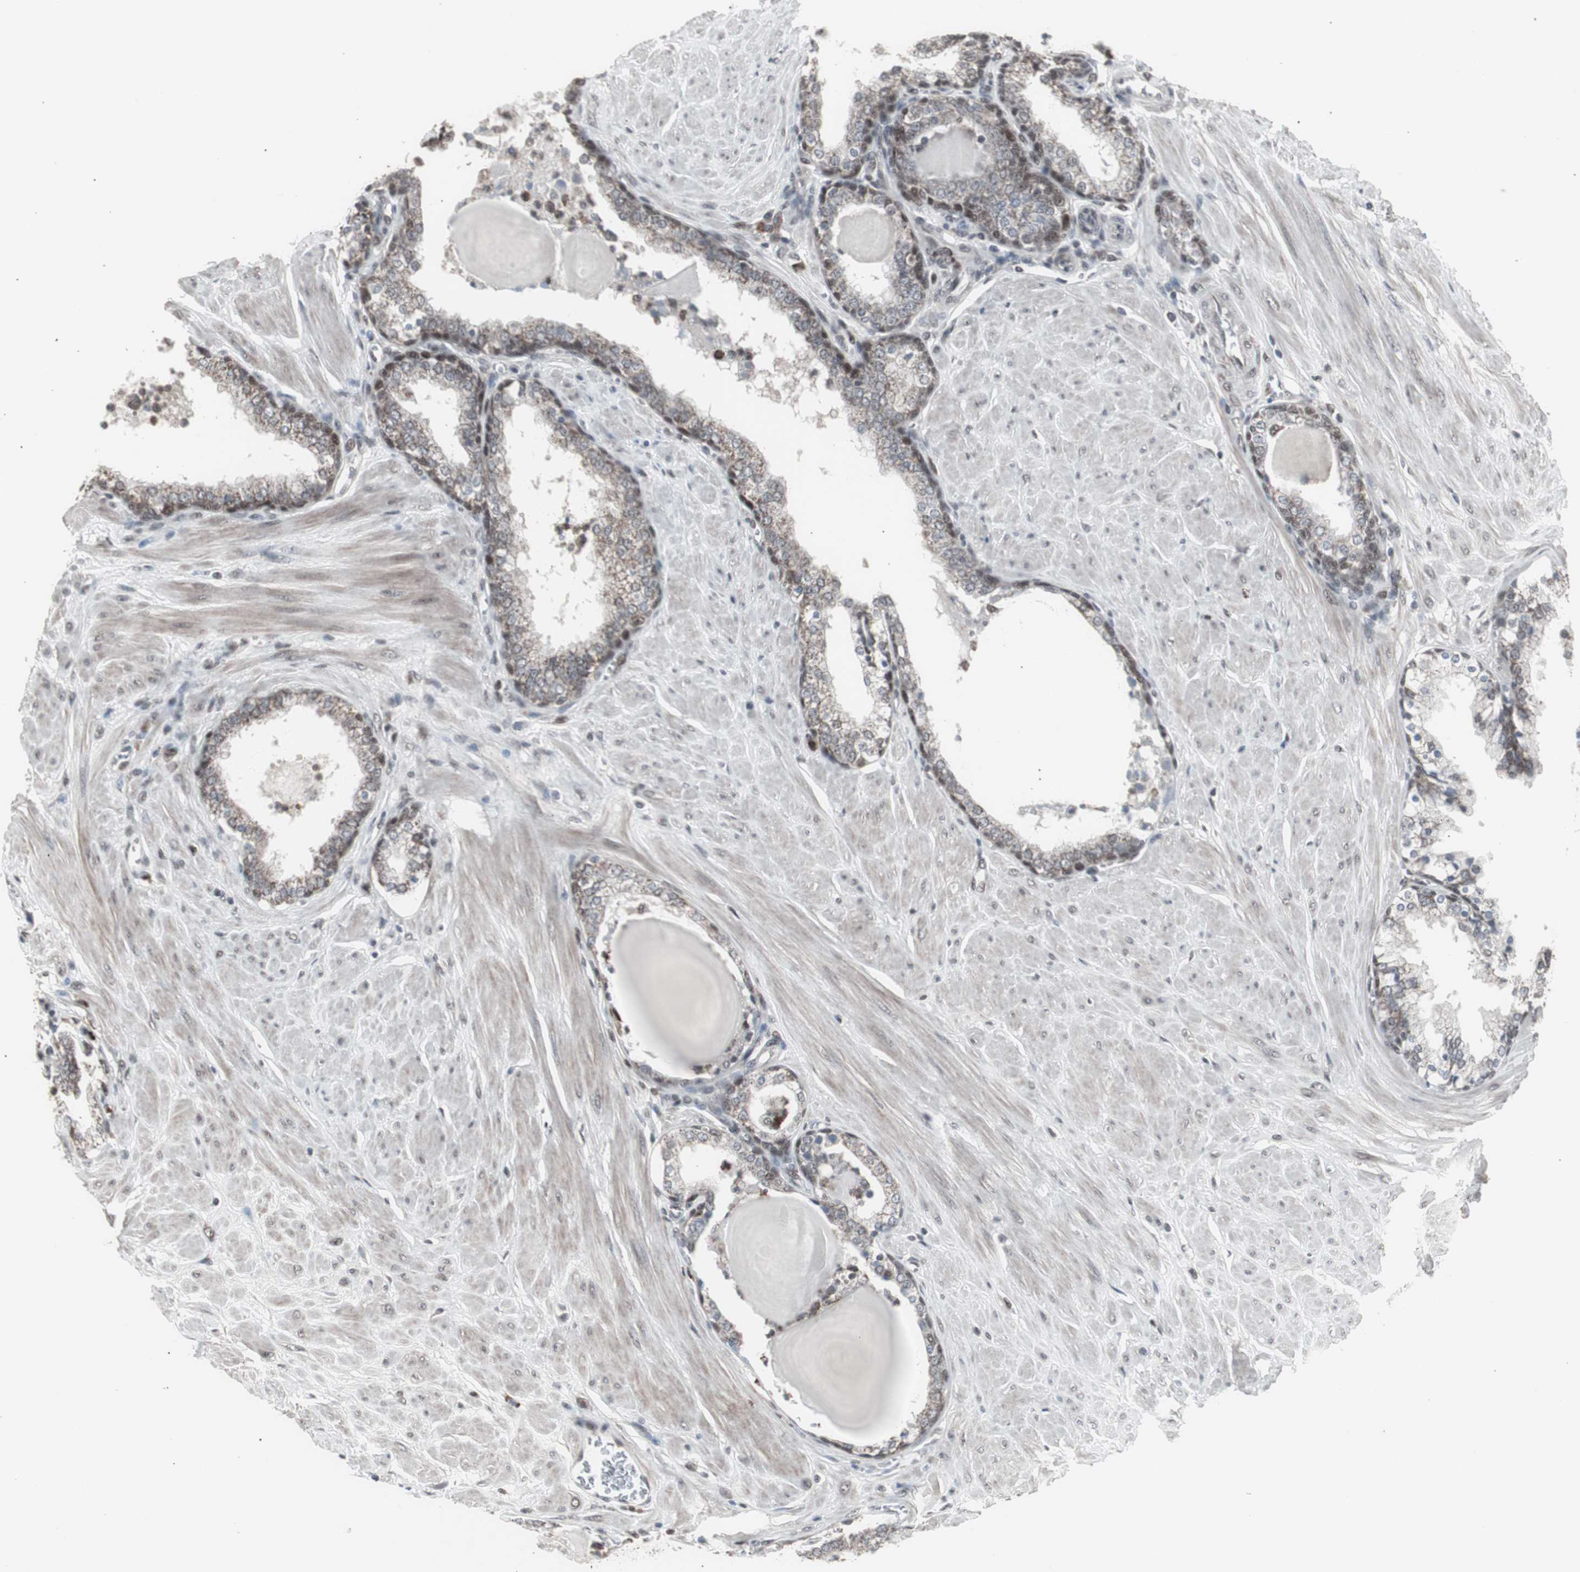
{"staining": {"intensity": "moderate", "quantity": ">75%", "location": "nuclear"}, "tissue": "prostate", "cell_type": "Glandular cells", "image_type": "normal", "snomed": [{"axis": "morphology", "description": "Normal tissue, NOS"}, {"axis": "topography", "description": "Prostate"}], "caption": "Protein expression analysis of normal human prostate reveals moderate nuclear staining in approximately >75% of glandular cells.", "gene": "RXRA", "patient": {"sex": "male", "age": 51}}